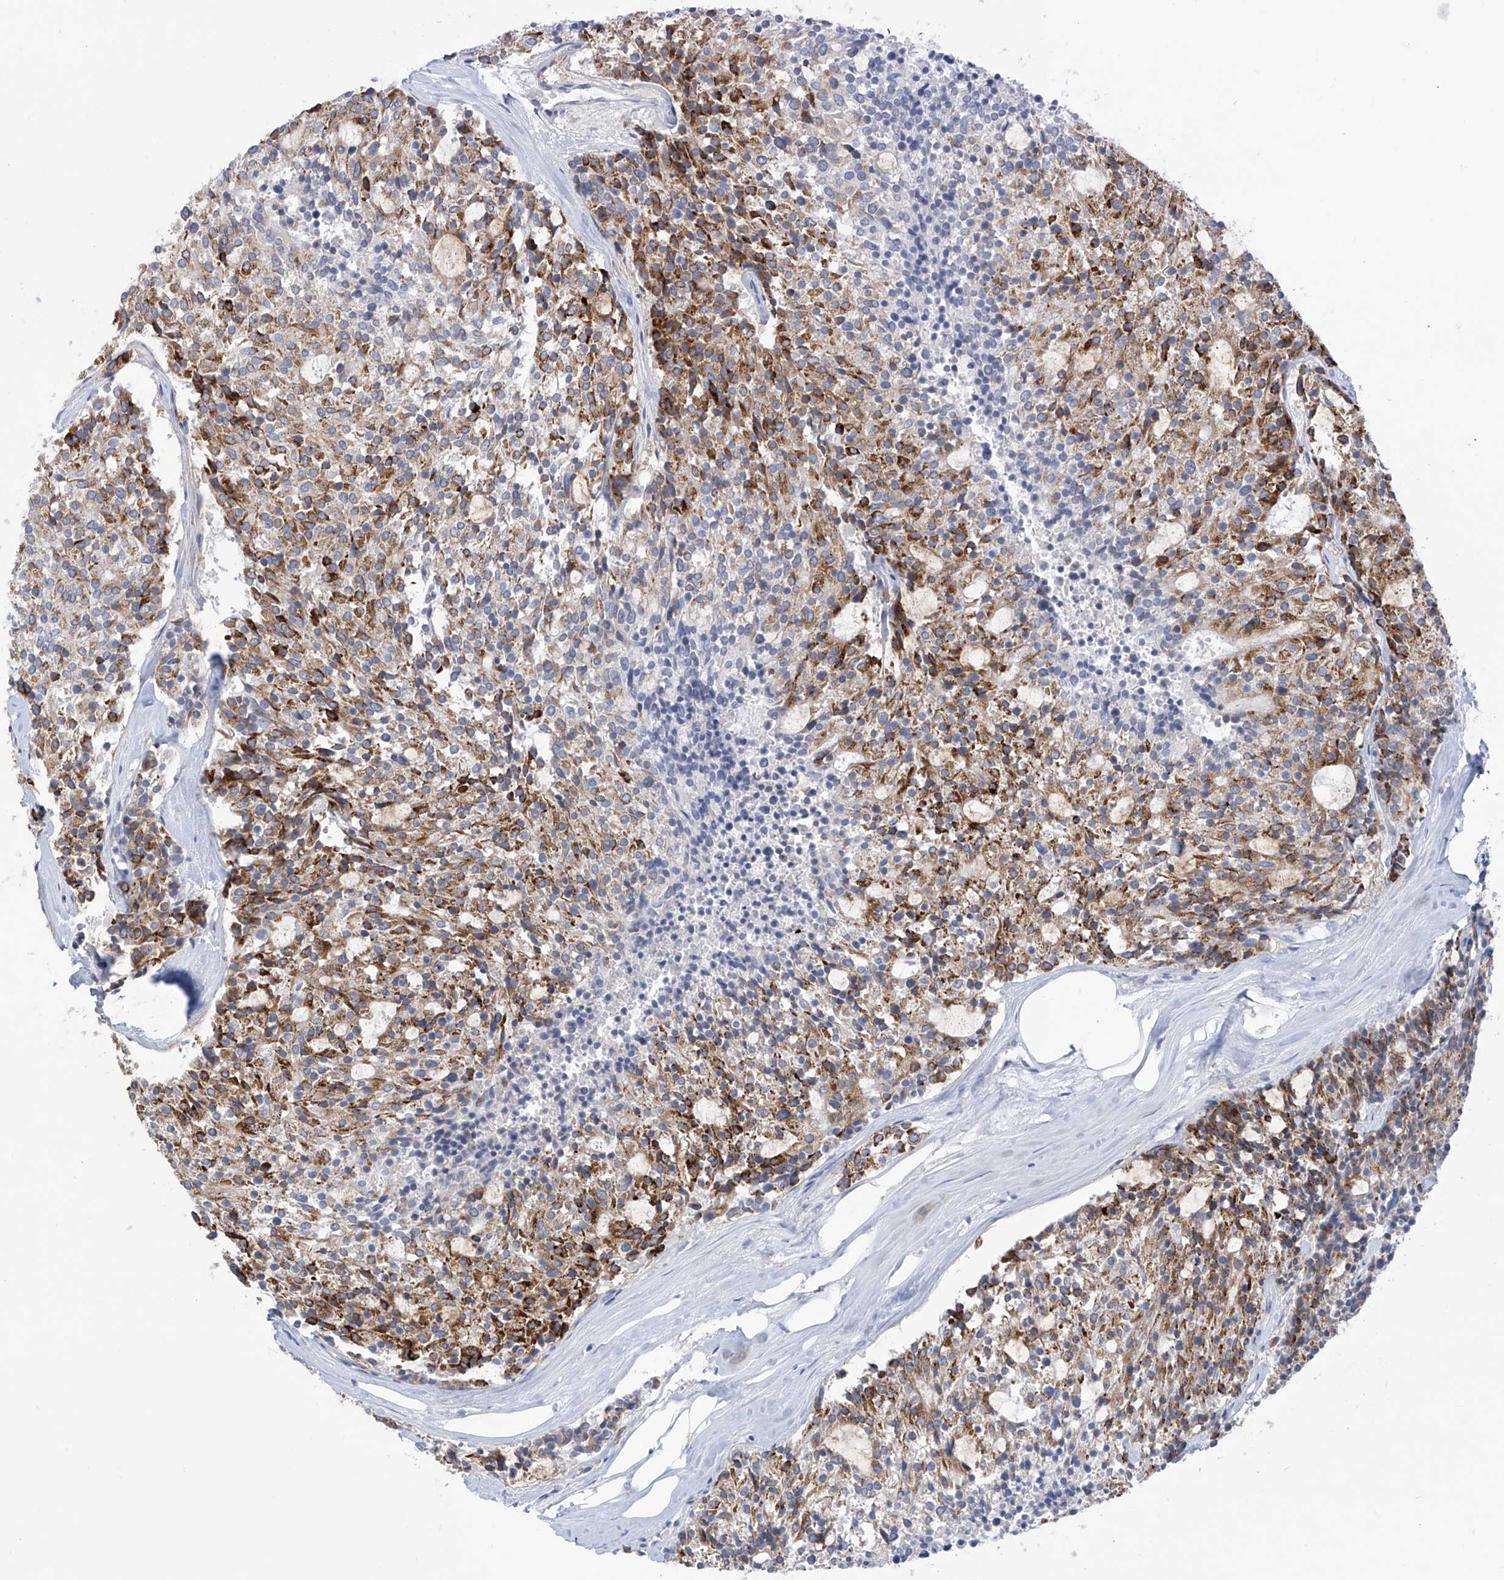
{"staining": {"intensity": "strong", "quantity": "25%-75%", "location": "cytoplasmic/membranous"}, "tissue": "carcinoid", "cell_type": "Tumor cells", "image_type": "cancer", "snomed": [{"axis": "morphology", "description": "Carcinoid, malignant, NOS"}, {"axis": "topography", "description": "Pancreas"}], "caption": "Protein analysis of carcinoid (malignant) tissue displays strong cytoplasmic/membranous positivity in about 25%-75% of tumor cells. Nuclei are stained in blue.", "gene": "IBA57", "patient": {"sex": "female", "age": 54}}